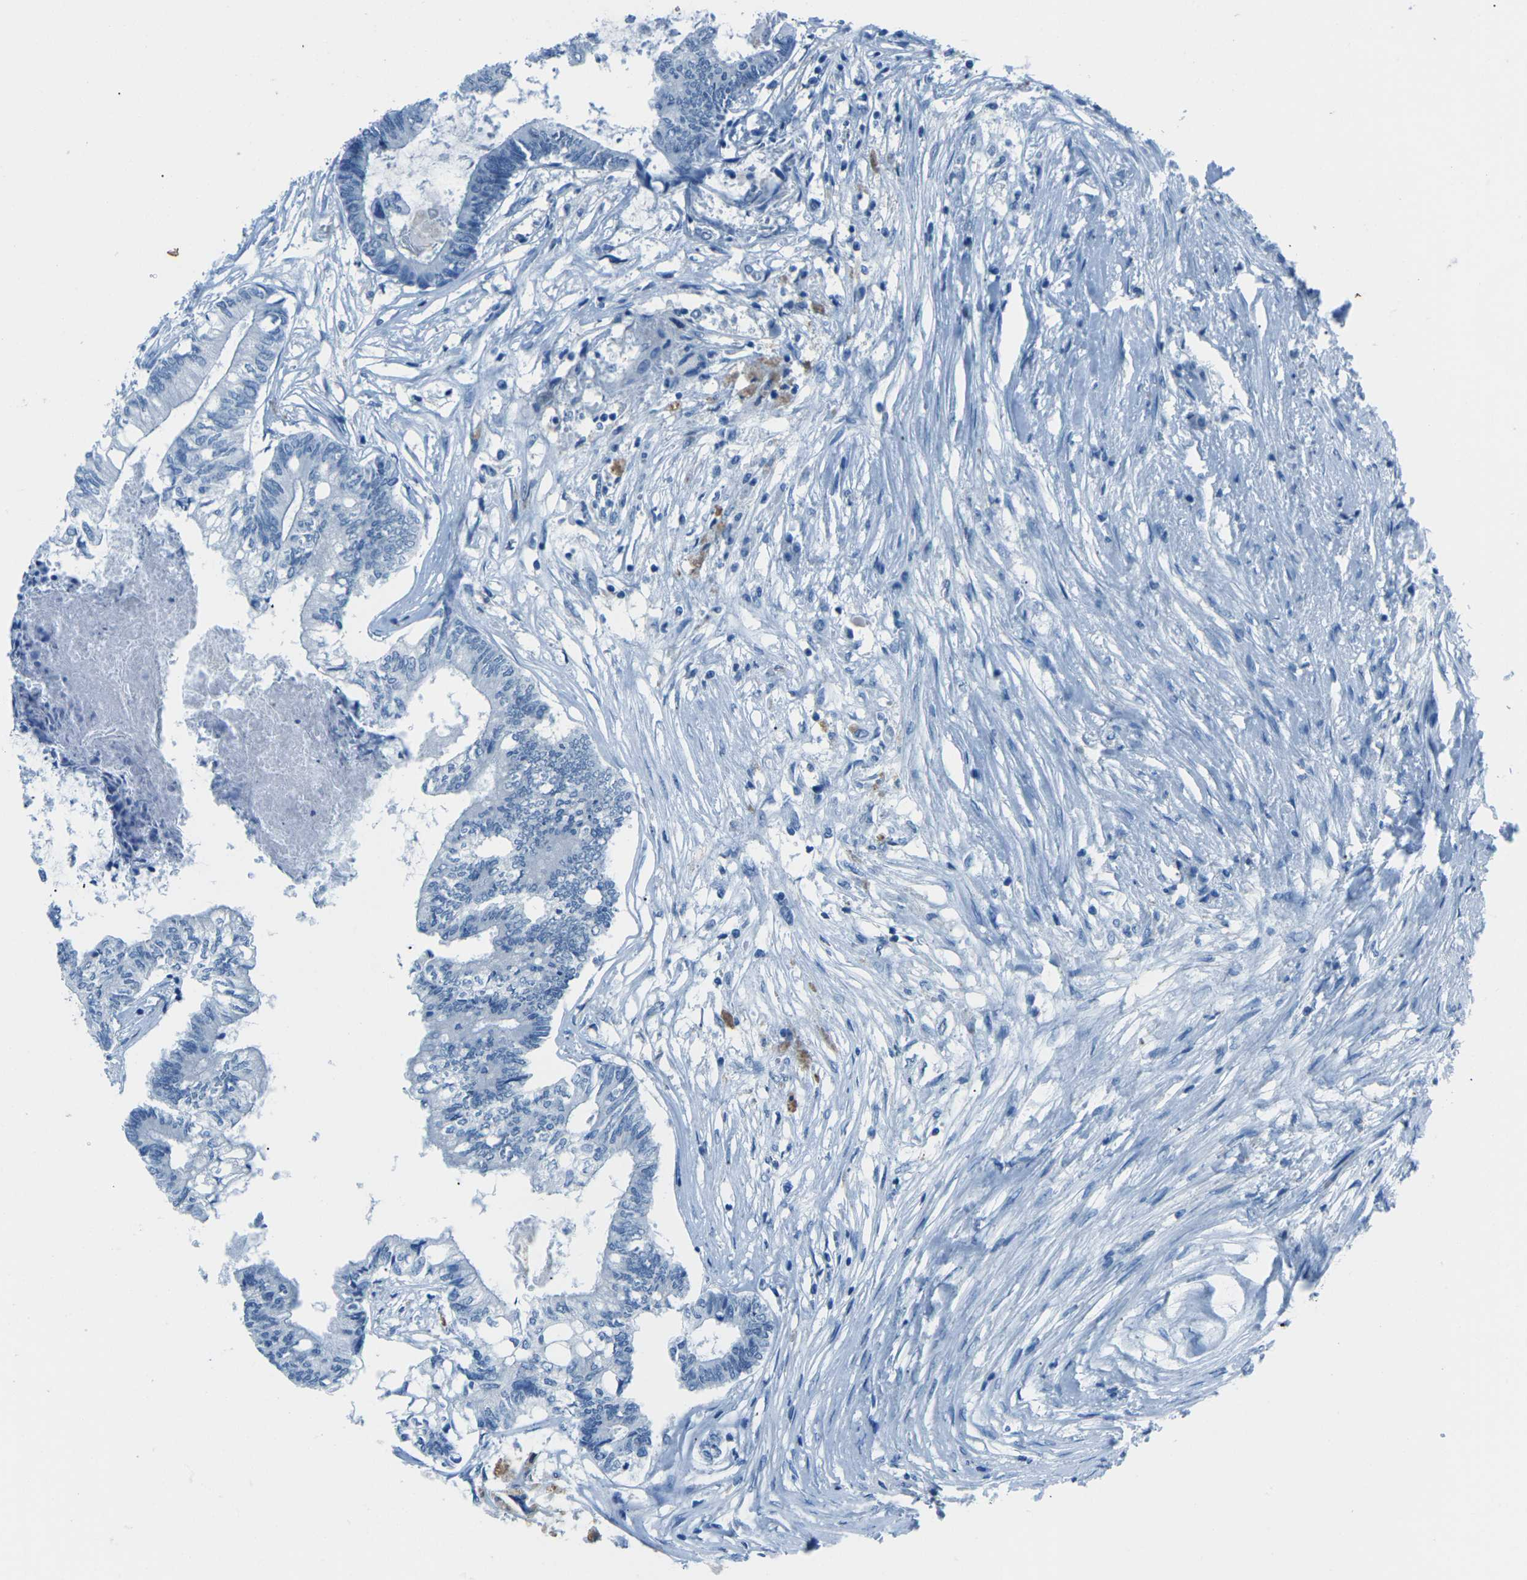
{"staining": {"intensity": "negative", "quantity": "none", "location": "none"}, "tissue": "colorectal cancer", "cell_type": "Tumor cells", "image_type": "cancer", "snomed": [{"axis": "morphology", "description": "Adenocarcinoma, NOS"}, {"axis": "topography", "description": "Rectum"}], "caption": "The micrograph reveals no staining of tumor cells in colorectal cancer (adenocarcinoma).", "gene": "MYH8", "patient": {"sex": "male", "age": 63}}